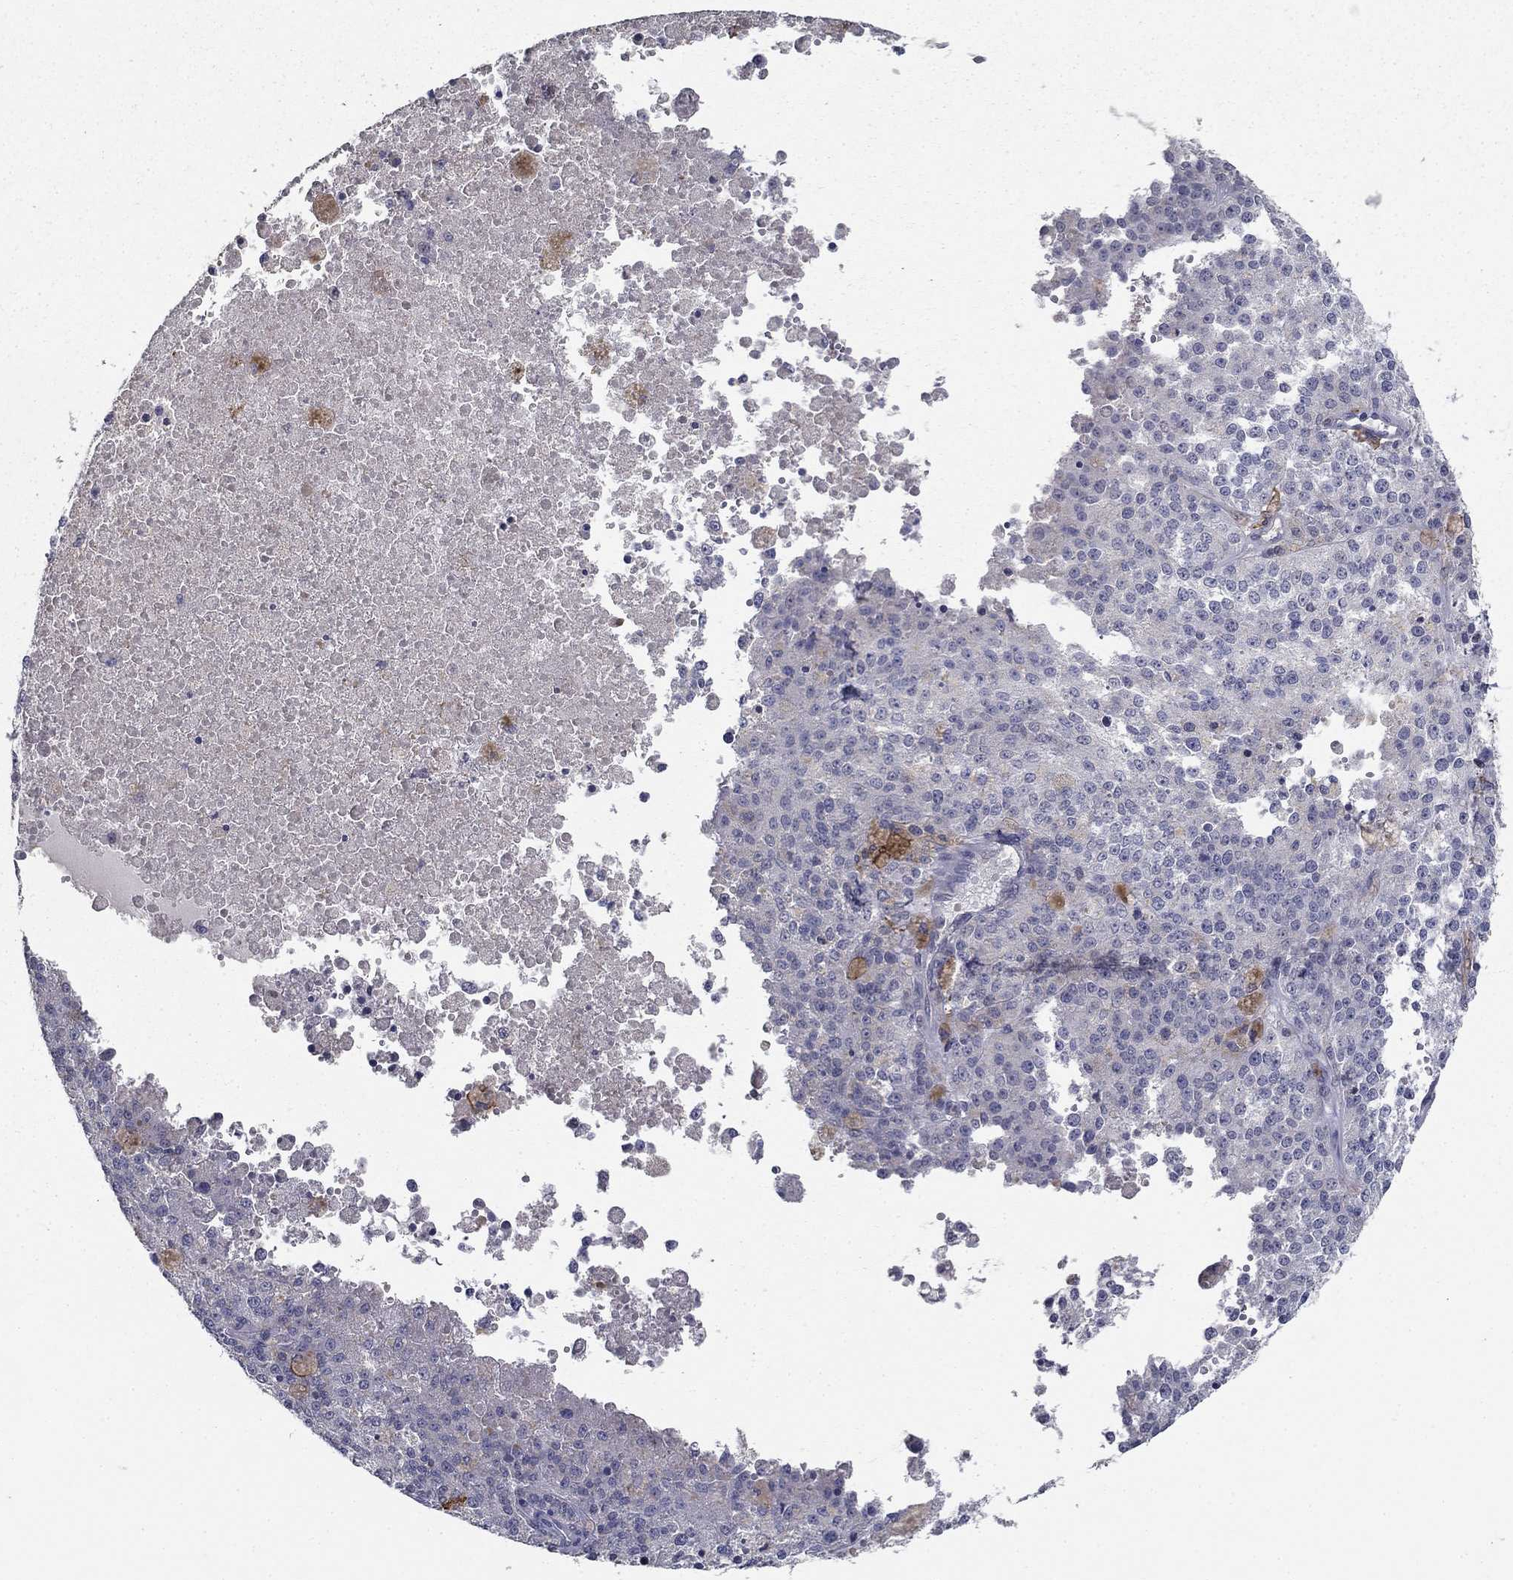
{"staining": {"intensity": "negative", "quantity": "none", "location": "none"}, "tissue": "melanoma", "cell_type": "Tumor cells", "image_type": "cancer", "snomed": [{"axis": "morphology", "description": "Malignant melanoma, Metastatic site"}, {"axis": "topography", "description": "Lymph node"}], "caption": "This histopathology image is of malignant melanoma (metastatic site) stained with IHC to label a protein in brown with the nuclei are counter-stained blue. There is no expression in tumor cells.", "gene": "CD274", "patient": {"sex": "female", "age": 64}}